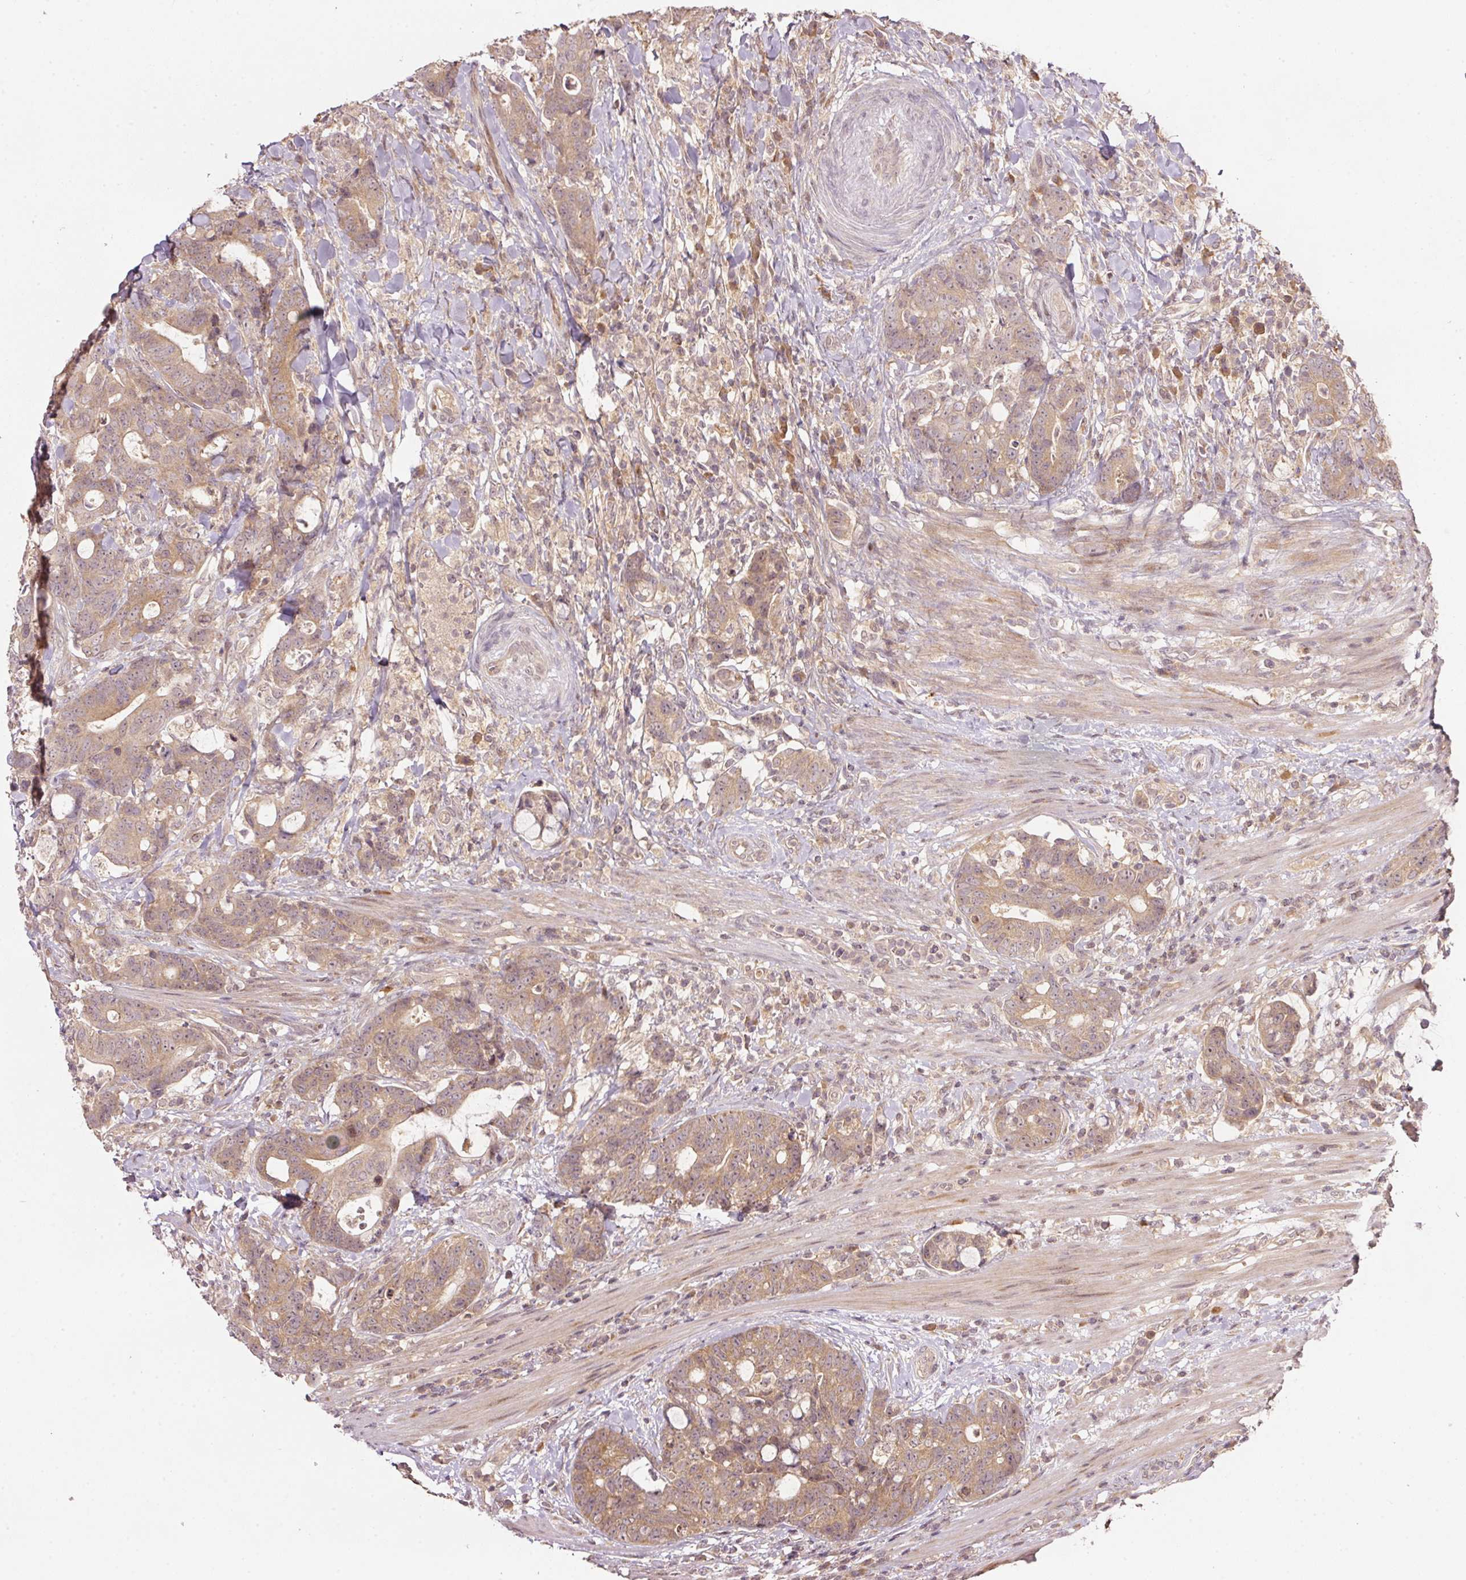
{"staining": {"intensity": "moderate", "quantity": ">75%", "location": "cytoplasmic/membranous,nuclear"}, "tissue": "colorectal cancer", "cell_type": "Tumor cells", "image_type": "cancer", "snomed": [{"axis": "morphology", "description": "Adenocarcinoma, NOS"}, {"axis": "topography", "description": "Colon"}], "caption": "DAB (3,3'-diaminobenzidine) immunohistochemical staining of colorectal cancer demonstrates moderate cytoplasmic/membranous and nuclear protein staining in about >75% of tumor cells.", "gene": "PCDHB1", "patient": {"sex": "female", "age": 82}}